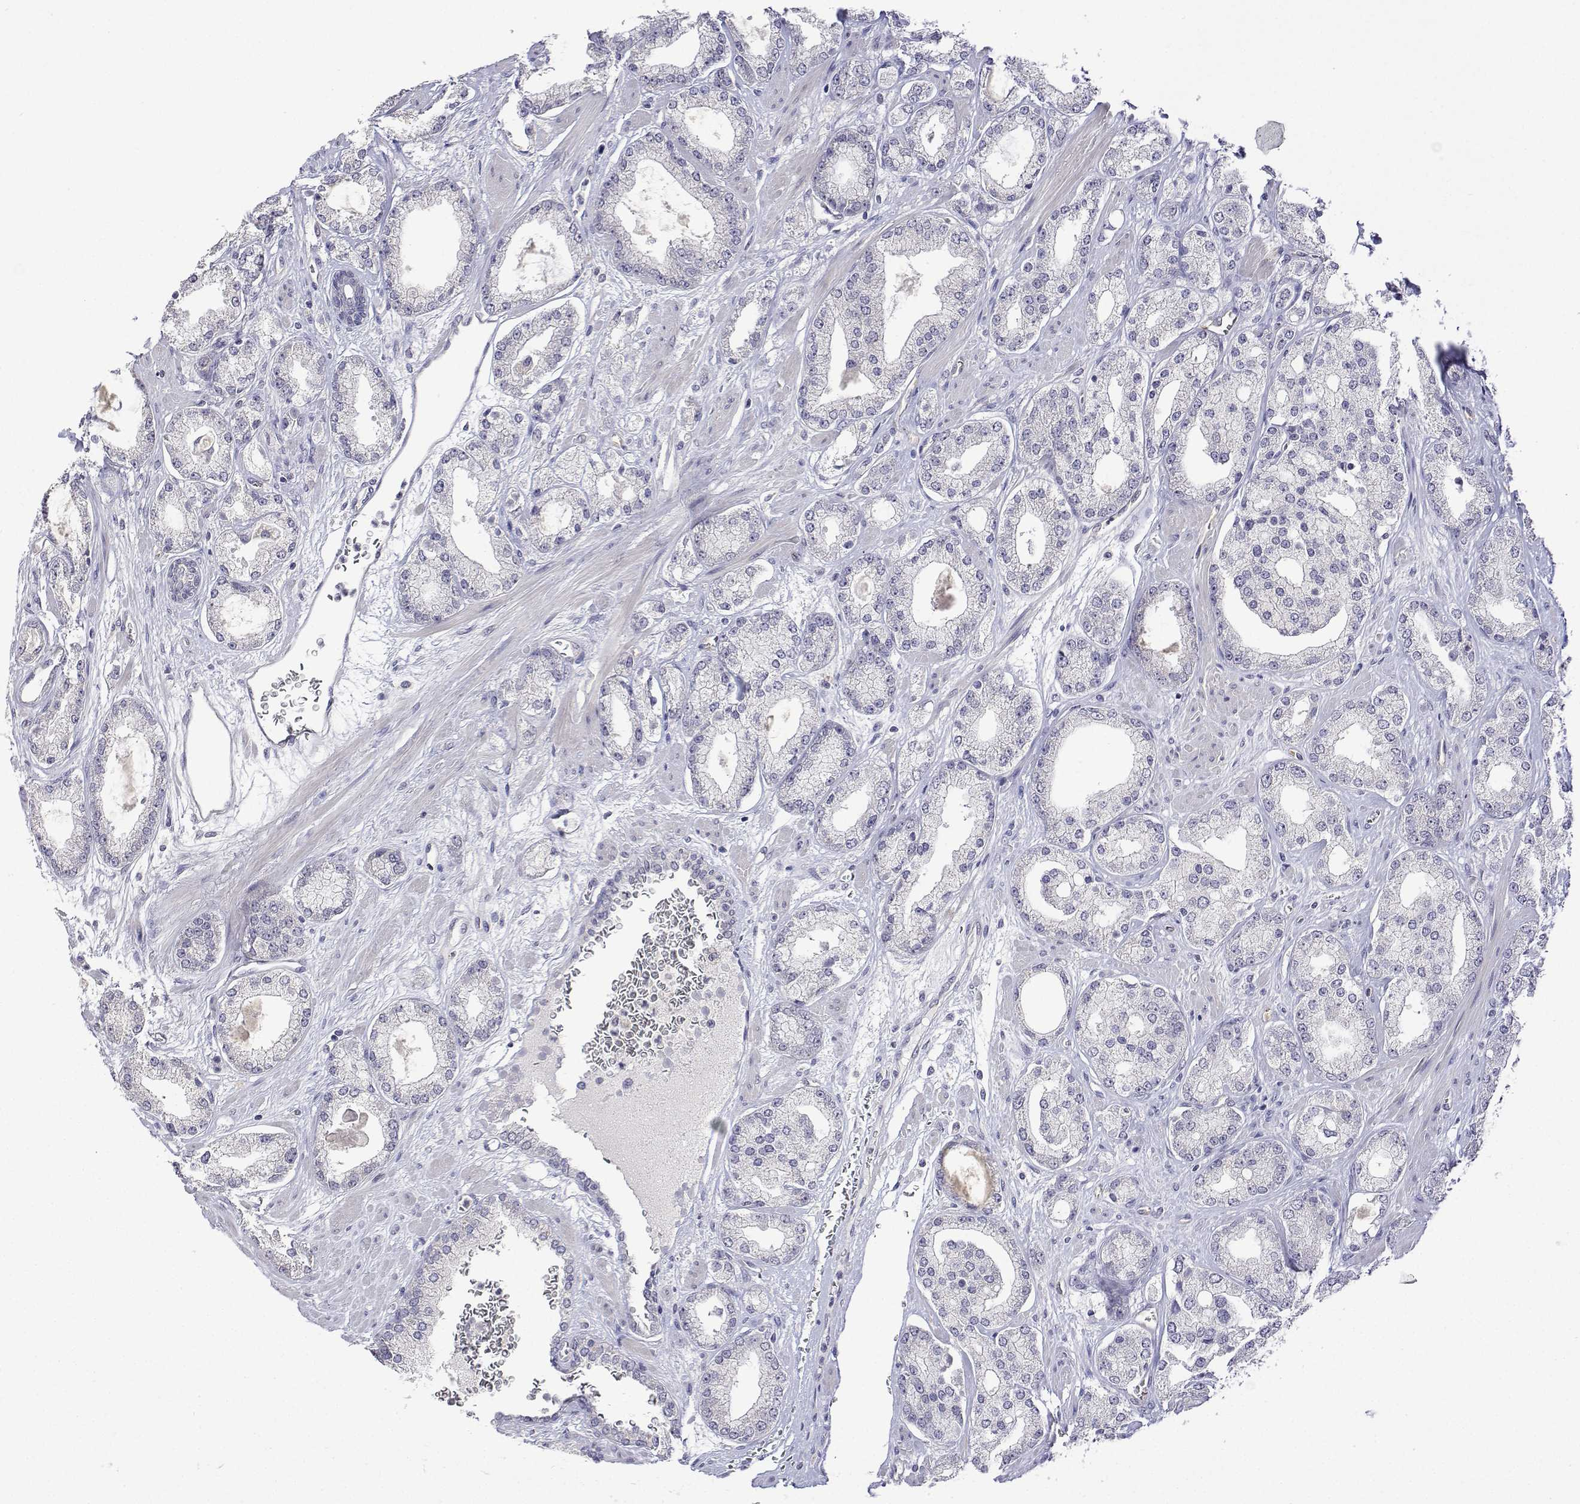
{"staining": {"intensity": "negative", "quantity": "none", "location": "none"}, "tissue": "prostate cancer", "cell_type": "Tumor cells", "image_type": "cancer", "snomed": [{"axis": "morphology", "description": "Adenocarcinoma, High grade"}, {"axis": "topography", "description": "Prostate"}], "caption": "The photomicrograph demonstrates no significant staining in tumor cells of prostate cancer (high-grade adenocarcinoma). (Brightfield microscopy of DAB immunohistochemistry (IHC) at high magnification).", "gene": "PLCB1", "patient": {"sex": "male", "age": 64}}